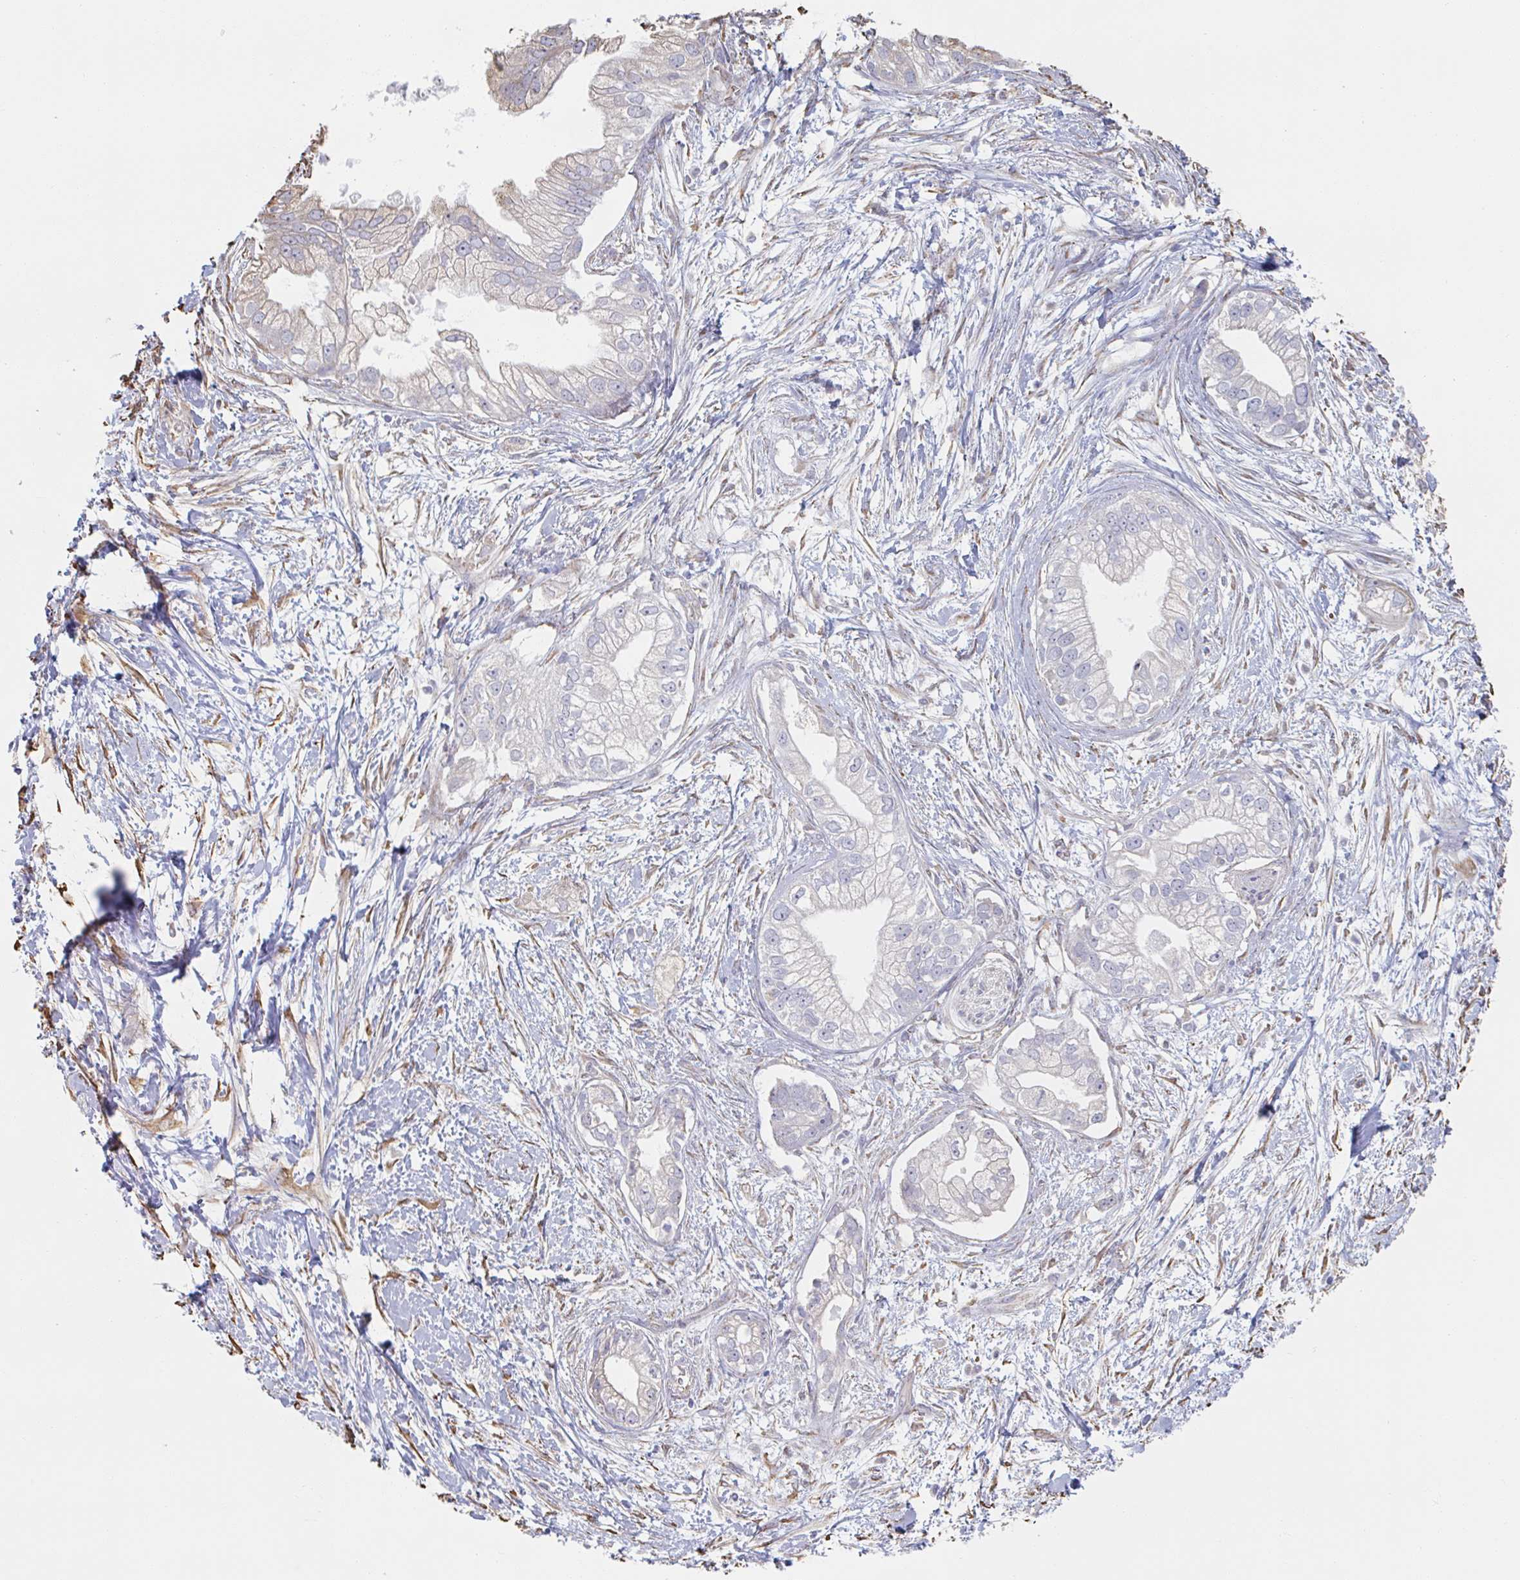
{"staining": {"intensity": "negative", "quantity": "none", "location": "none"}, "tissue": "pancreatic cancer", "cell_type": "Tumor cells", "image_type": "cancer", "snomed": [{"axis": "morphology", "description": "Adenocarcinoma, NOS"}, {"axis": "topography", "description": "Pancreas"}], "caption": "Tumor cells are negative for brown protein staining in pancreatic cancer (adenocarcinoma).", "gene": "RAB5IF", "patient": {"sex": "male", "age": 70}}